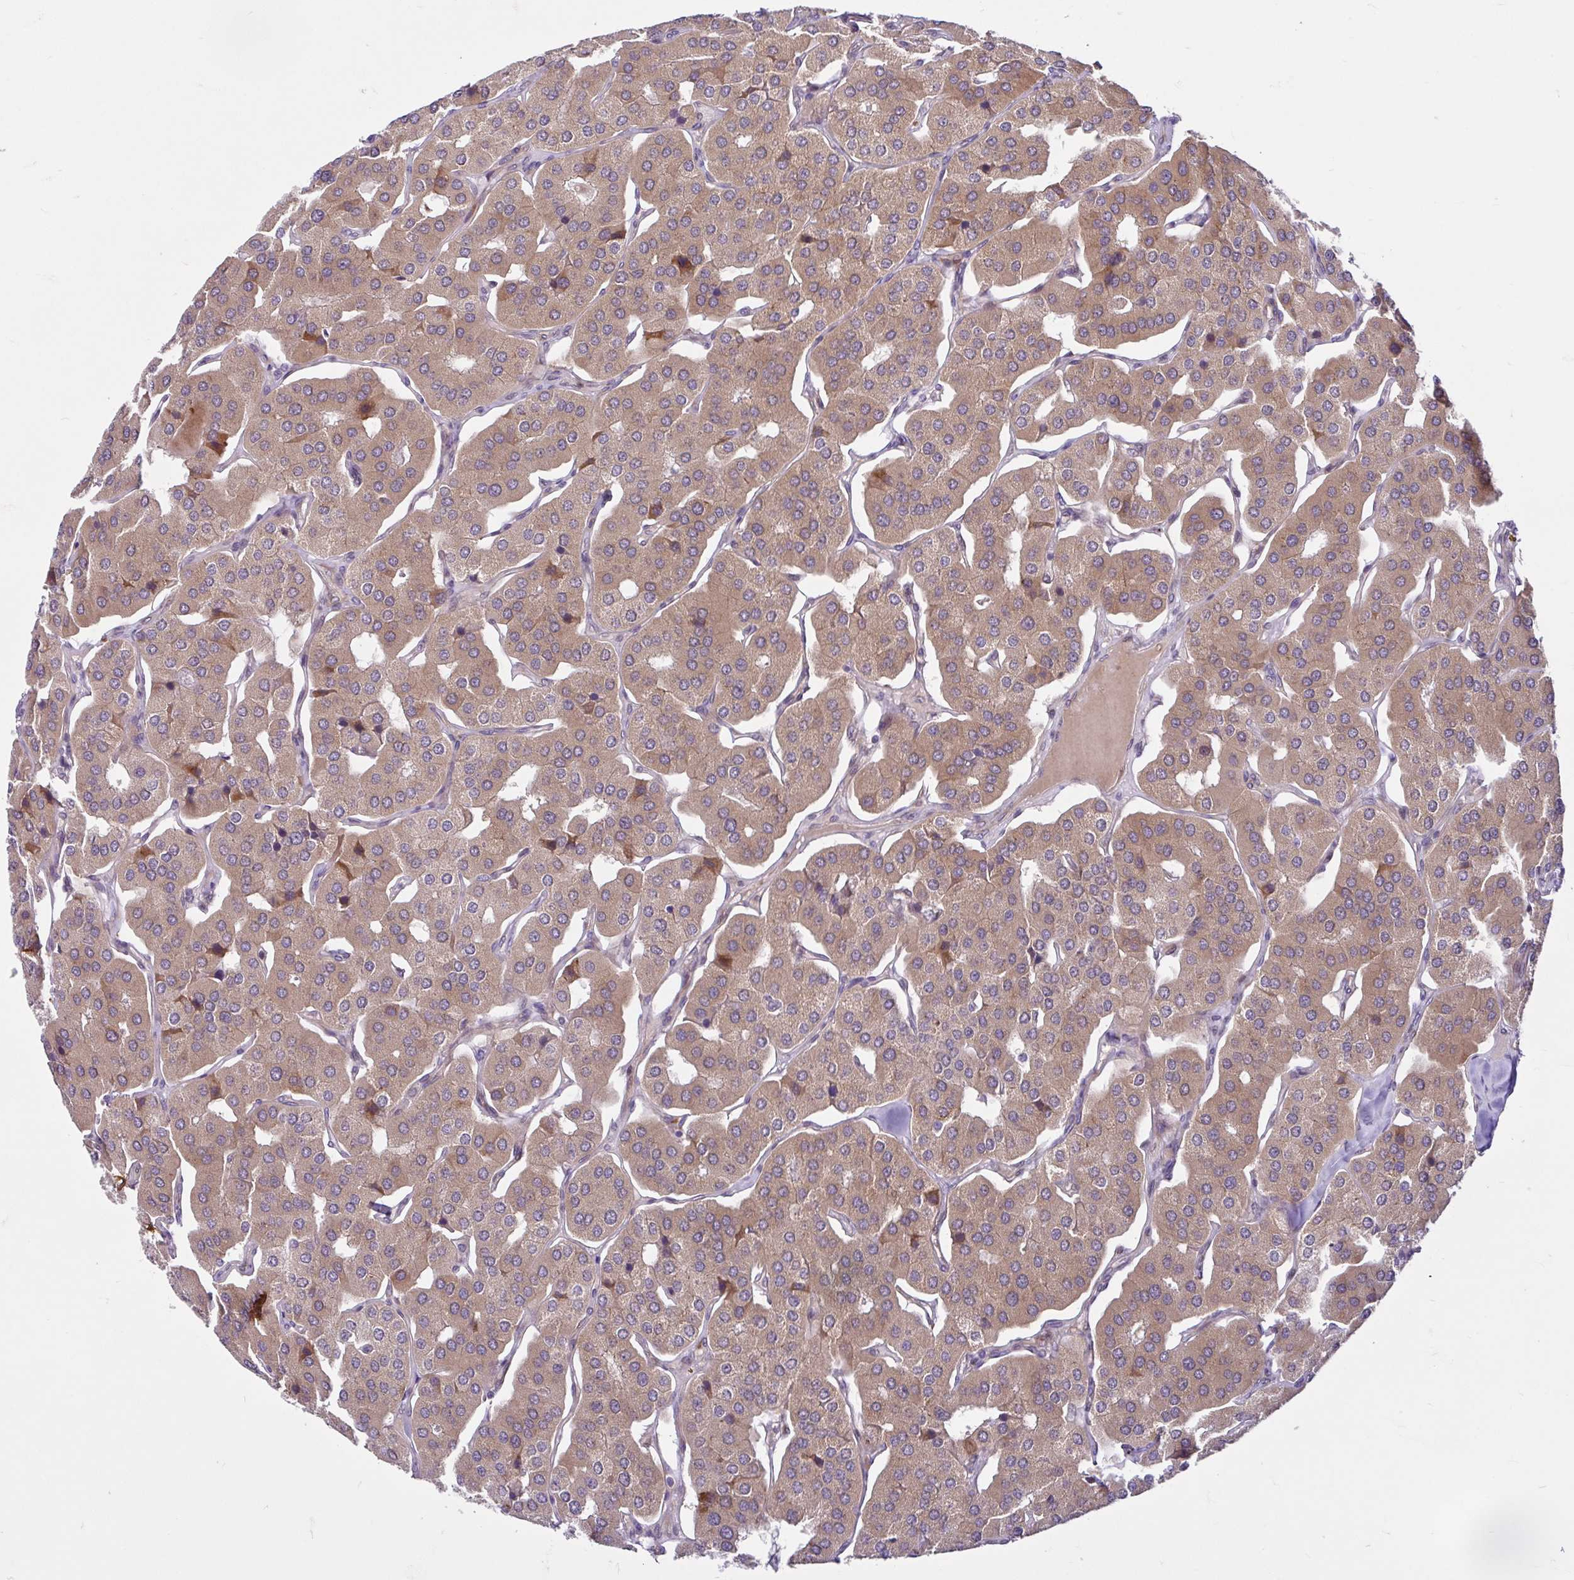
{"staining": {"intensity": "moderate", "quantity": ">75%", "location": "cytoplasmic/membranous"}, "tissue": "parathyroid gland", "cell_type": "Glandular cells", "image_type": "normal", "snomed": [{"axis": "morphology", "description": "Normal tissue, NOS"}, {"axis": "morphology", "description": "Adenoma, NOS"}, {"axis": "topography", "description": "Parathyroid gland"}], "caption": "An IHC photomicrograph of benign tissue is shown. Protein staining in brown shows moderate cytoplasmic/membranous positivity in parathyroid gland within glandular cells.", "gene": "NTPCR", "patient": {"sex": "female", "age": 86}}